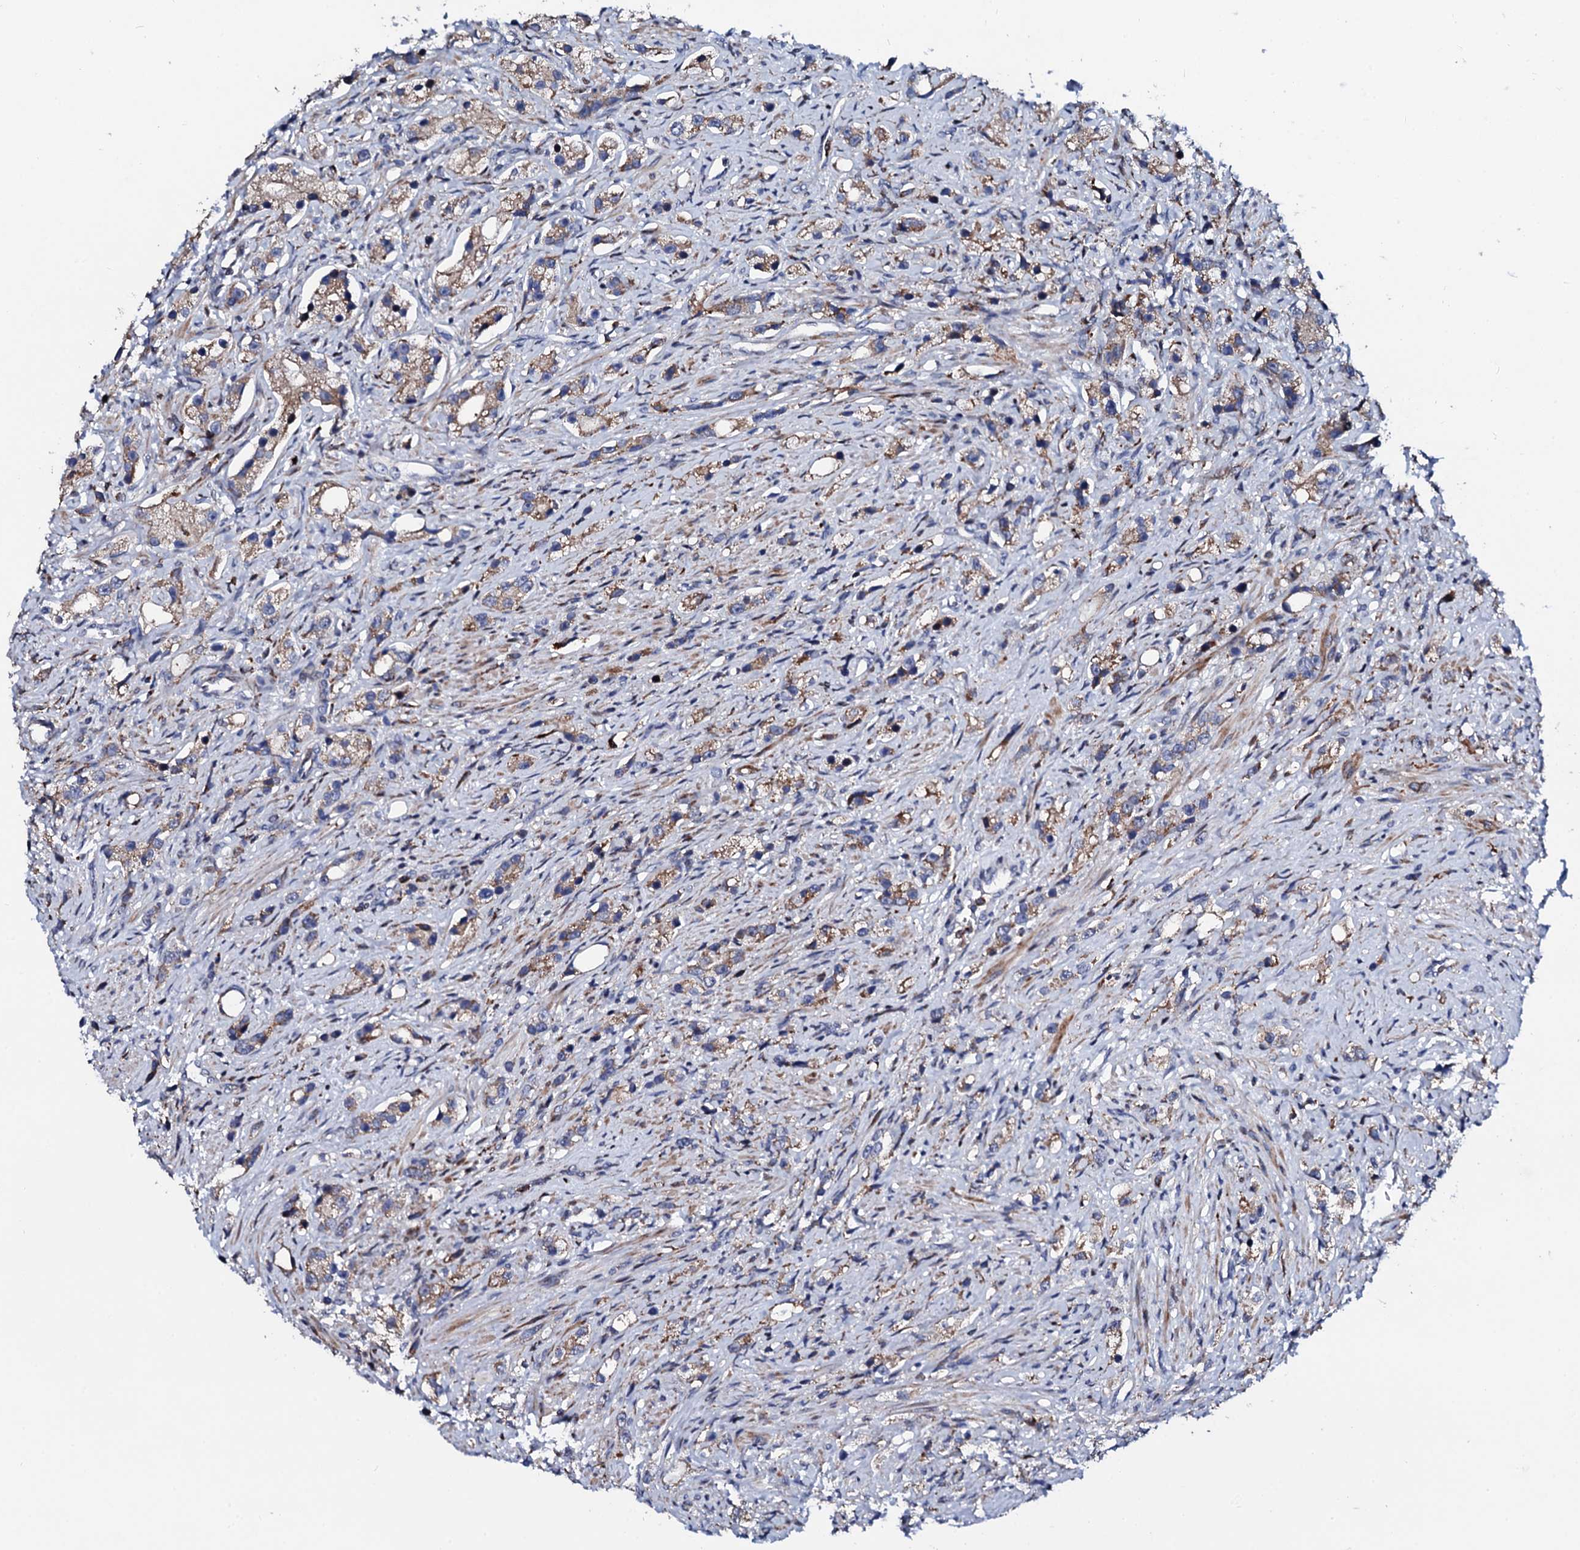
{"staining": {"intensity": "weak", "quantity": ">75%", "location": "cytoplasmic/membranous"}, "tissue": "prostate cancer", "cell_type": "Tumor cells", "image_type": "cancer", "snomed": [{"axis": "morphology", "description": "Adenocarcinoma, High grade"}, {"axis": "topography", "description": "Prostate"}], "caption": "Protein staining by immunohistochemistry (IHC) reveals weak cytoplasmic/membranous positivity in about >75% of tumor cells in prostate cancer (high-grade adenocarcinoma).", "gene": "TCIRG1", "patient": {"sex": "male", "age": 63}}